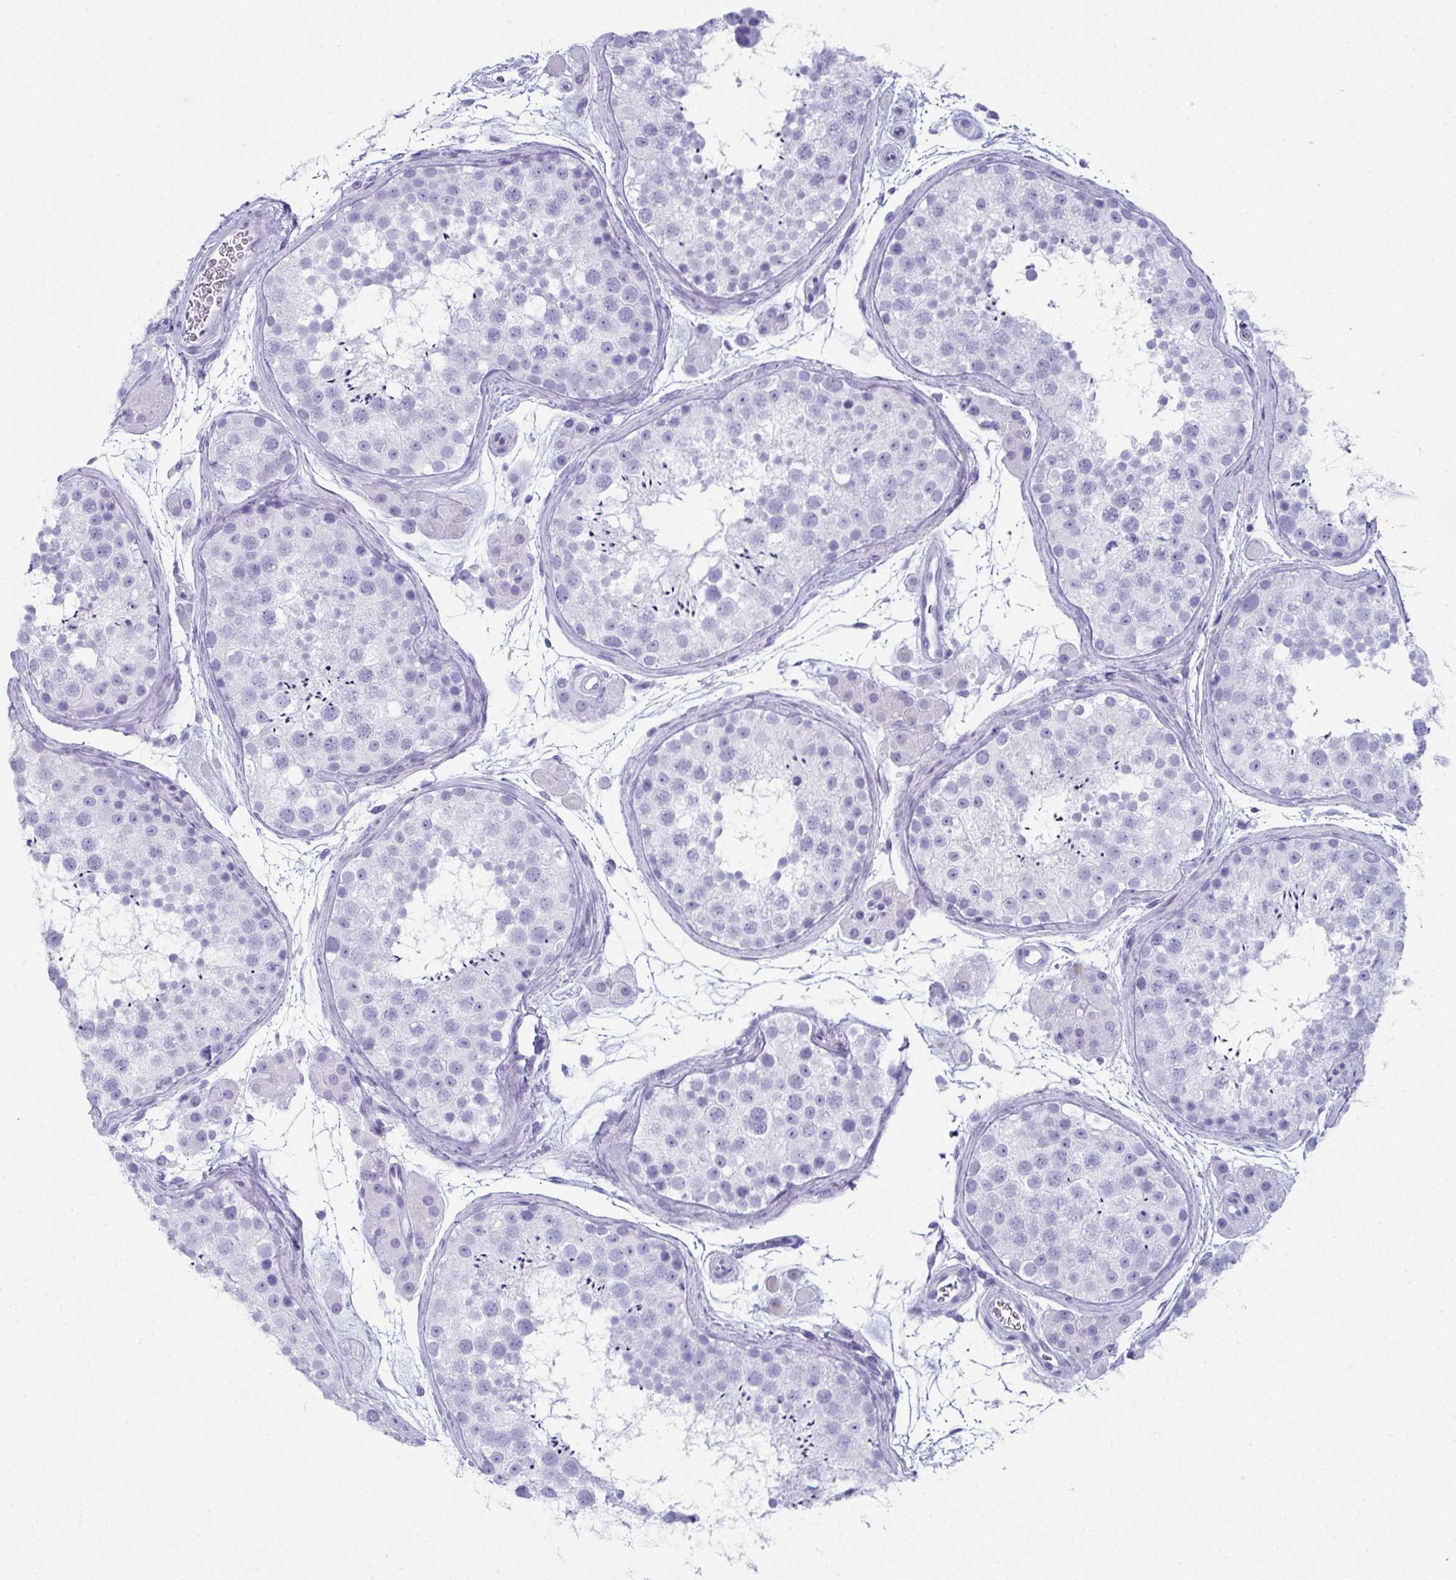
{"staining": {"intensity": "negative", "quantity": "none", "location": "none"}, "tissue": "testis", "cell_type": "Cells in seminiferous ducts", "image_type": "normal", "snomed": [{"axis": "morphology", "description": "Normal tissue, NOS"}, {"axis": "topography", "description": "Testis"}], "caption": "High magnification brightfield microscopy of normal testis stained with DAB (brown) and counterstained with hematoxylin (blue): cells in seminiferous ducts show no significant expression.", "gene": "JCHAIN", "patient": {"sex": "male", "age": 41}}